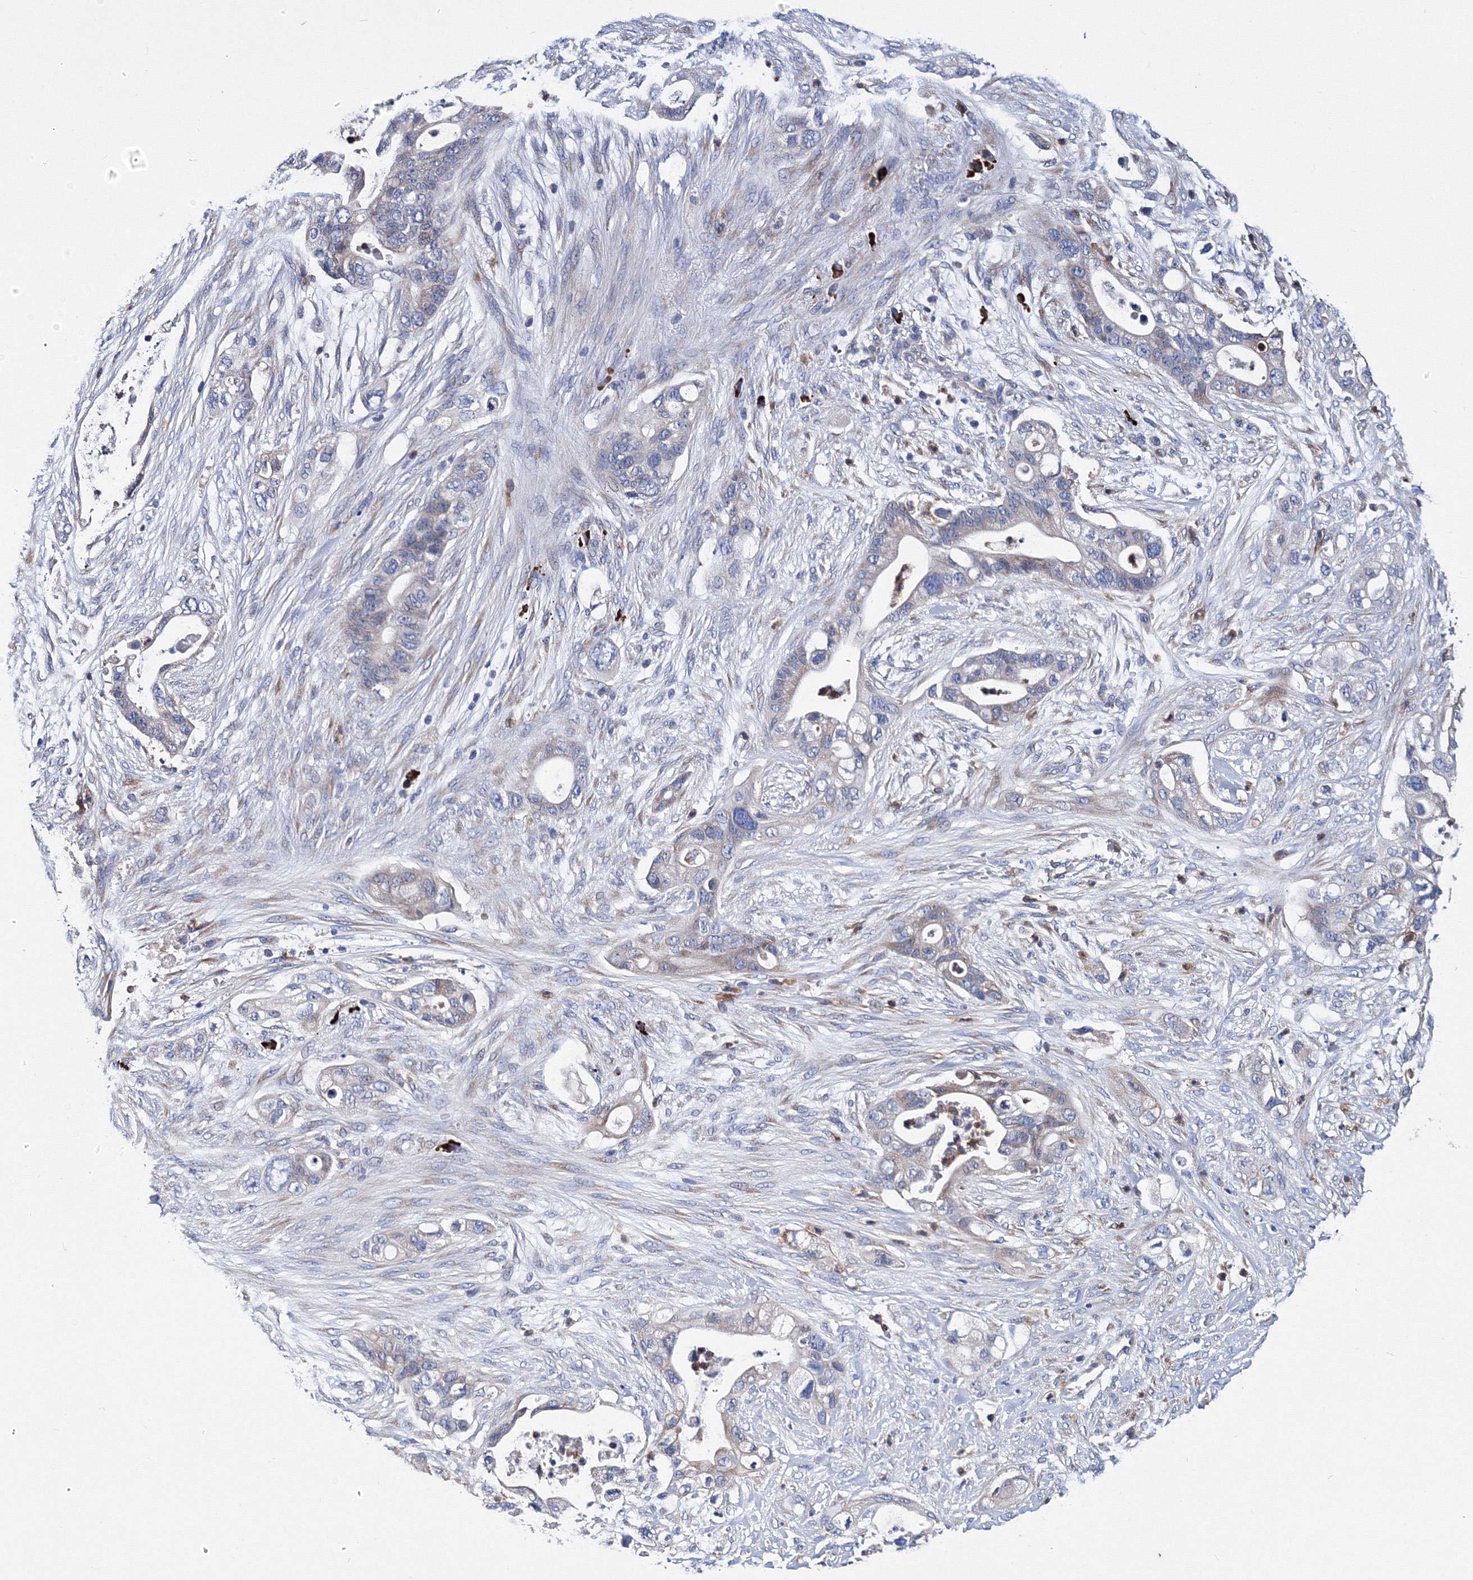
{"staining": {"intensity": "negative", "quantity": "none", "location": "none"}, "tissue": "pancreatic cancer", "cell_type": "Tumor cells", "image_type": "cancer", "snomed": [{"axis": "morphology", "description": "Adenocarcinoma, NOS"}, {"axis": "topography", "description": "Pancreas"}], "caption": "Tumor cells are negative for protein expression in human pancreatic cancer.", "gene": "TRPM2", "patient": {"sex": "male", "age": 53}}